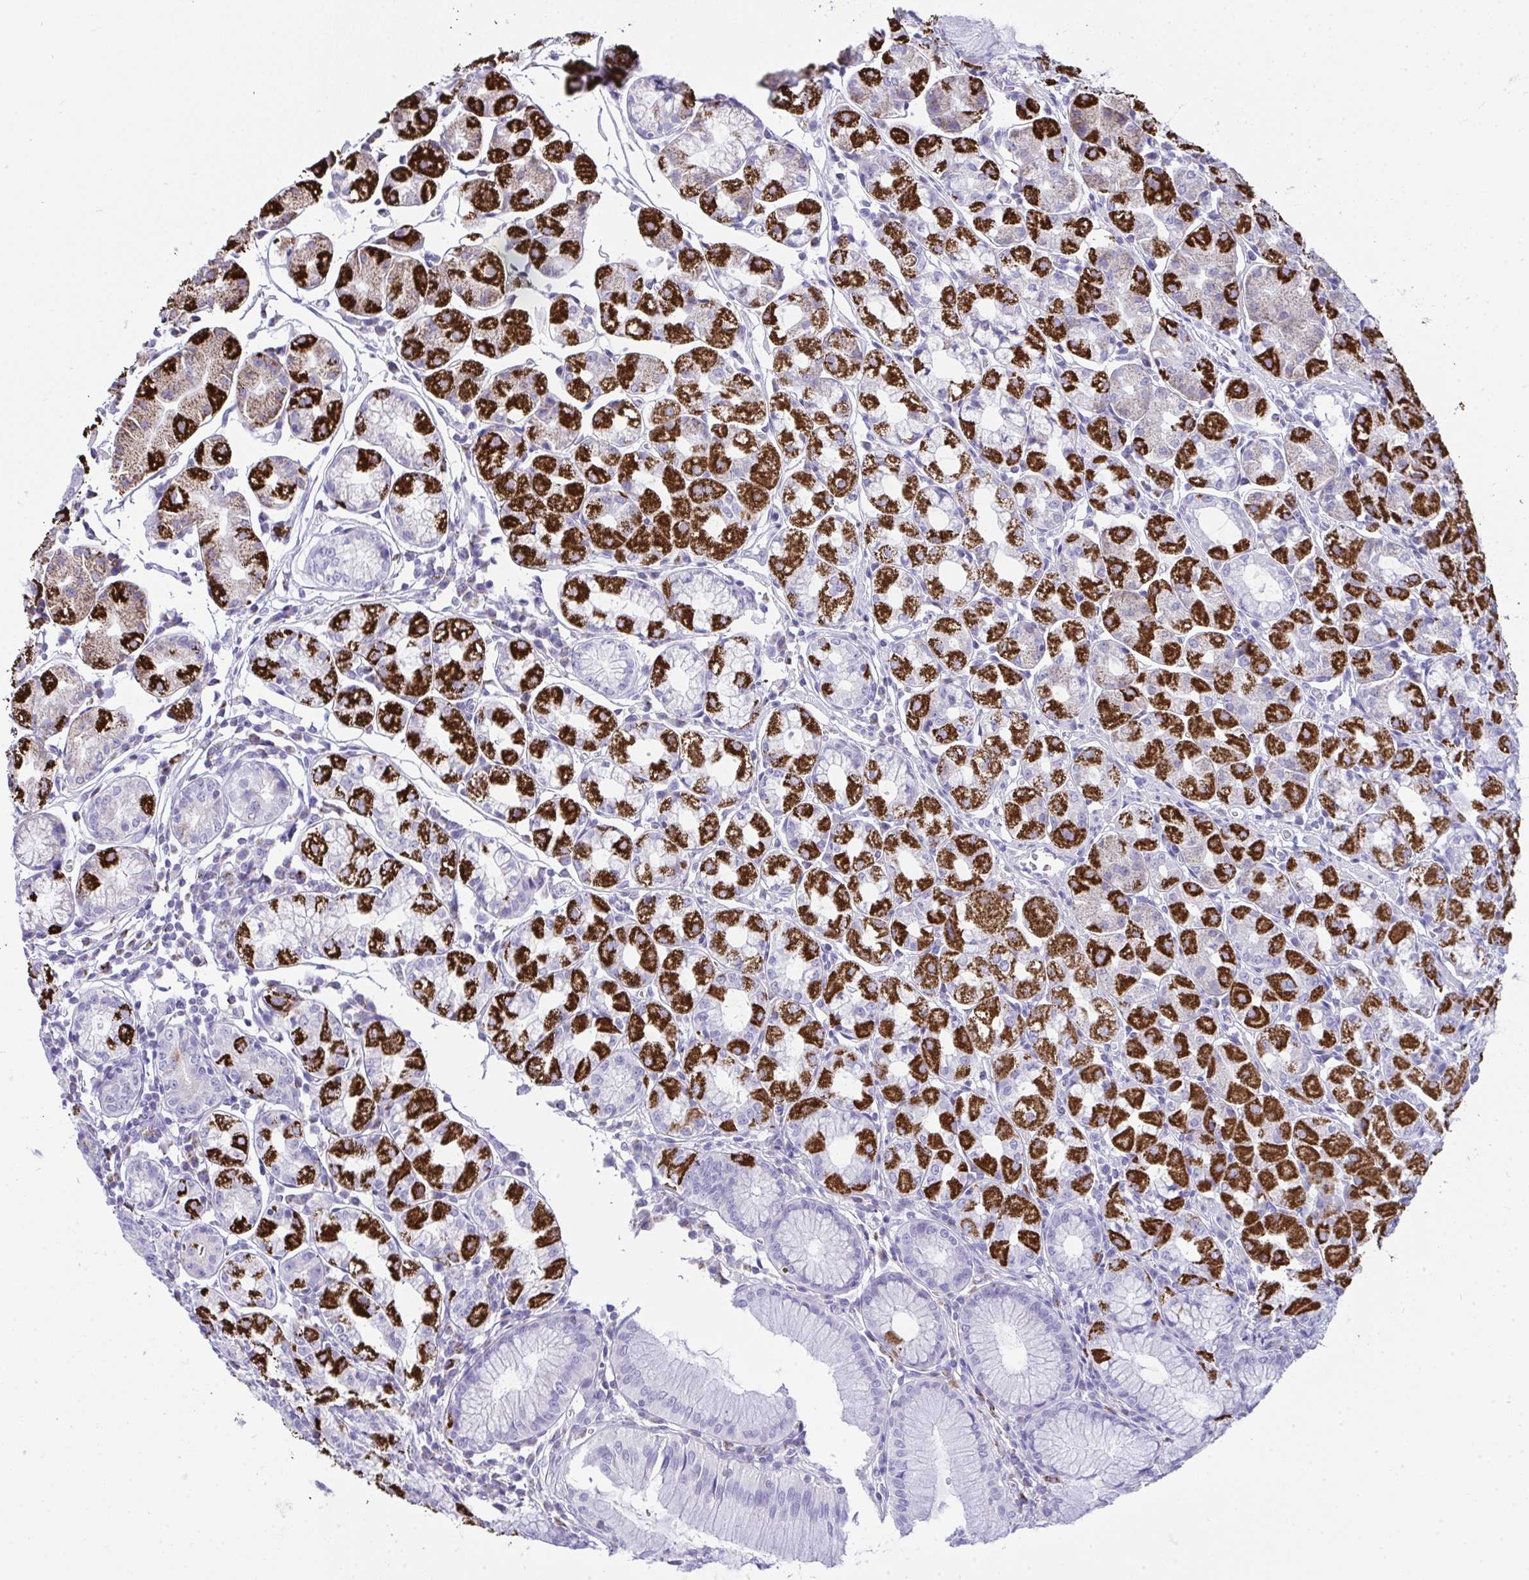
{"staining": {"intensity": "strong", "quantity": "25%-75%", "location": "cytoplasmic/membranous"}, "tissue": "stomach", "cell_type": "Glandular cells", "image_type": "normal", "snomed": [{"axis": "morphology", "description": "Normal tissue, NOS"}, {"axis": "topography", "description": "Stomach"}], "caption": "This micrograph reveals unremarkable stomach stained with IHC to label a protein in brown. The cytoplasmic/membranous of glandular cells show strong positivity for the protein. Nuclei are counter-stained blue.", "gene": "PLA2G12B", "patient": {"sex": "male", "age": 55}}